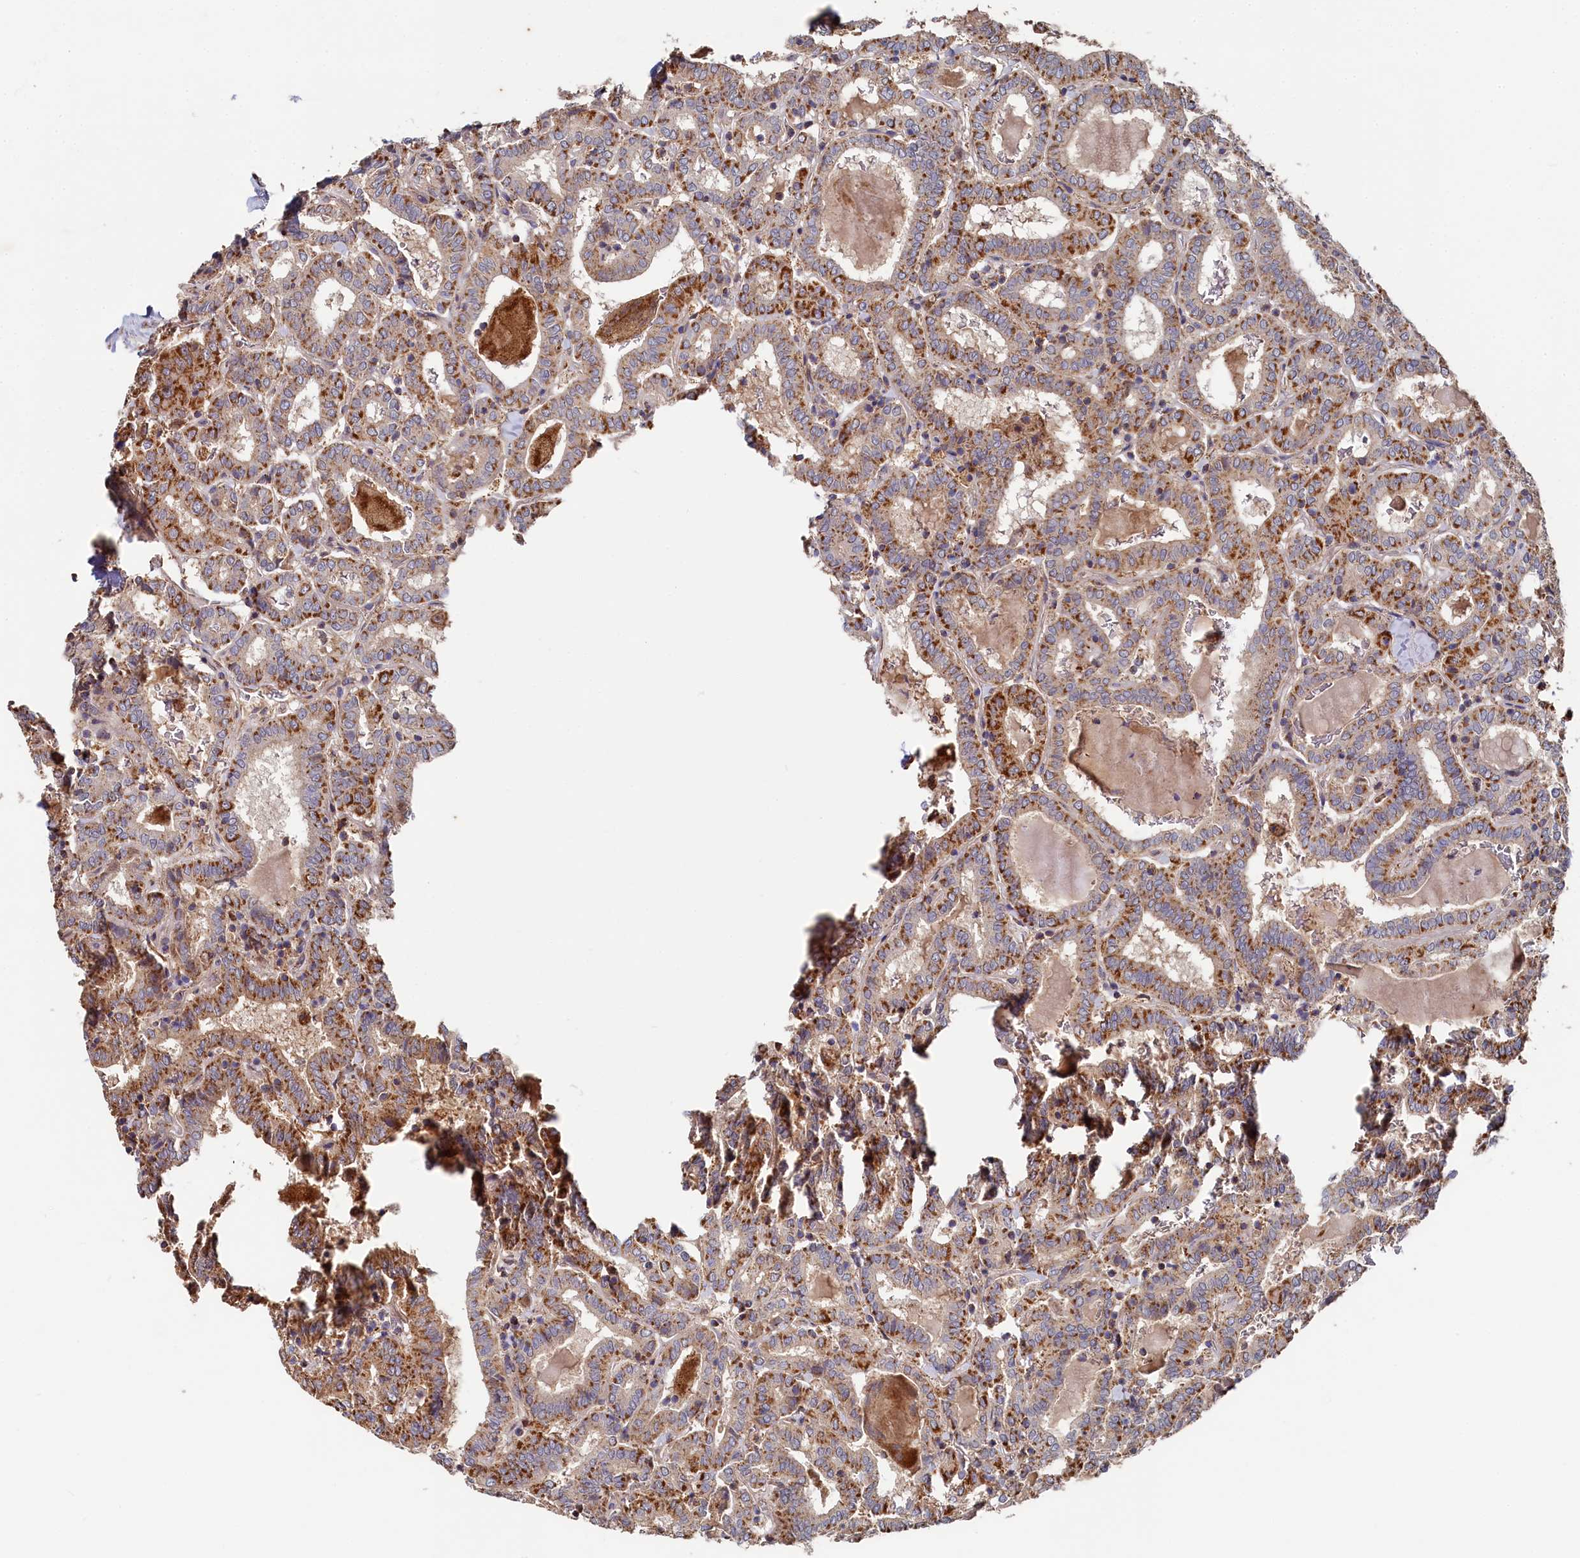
{"staining": {"intensity": "moderate", "quantity": ">75%", "location": "cytoplasmic/membranous"}, "tissue": "thyroid cancer", "cell_type": "Tumor cells", "image_type": "cancer", "snomed": [{"axis": "morphology", "description": "Papillary adenocarcinoma, NOS"}, {"axis": "topography", "description": "Thyroid gland"}], "caption": "Protein expression by immunohistochemistry displays moderate cytoplasmic/membranous expression in about >75% of tumor cells in thyroid cancer (papillary adenocarcinoma). The staining was performed using DAB, with brown indicating positive protein expression. Nuclei are stained blue with hematoxylin.", "gene": "HAUS2", "patient": {"sex": "female", "age": 72}}